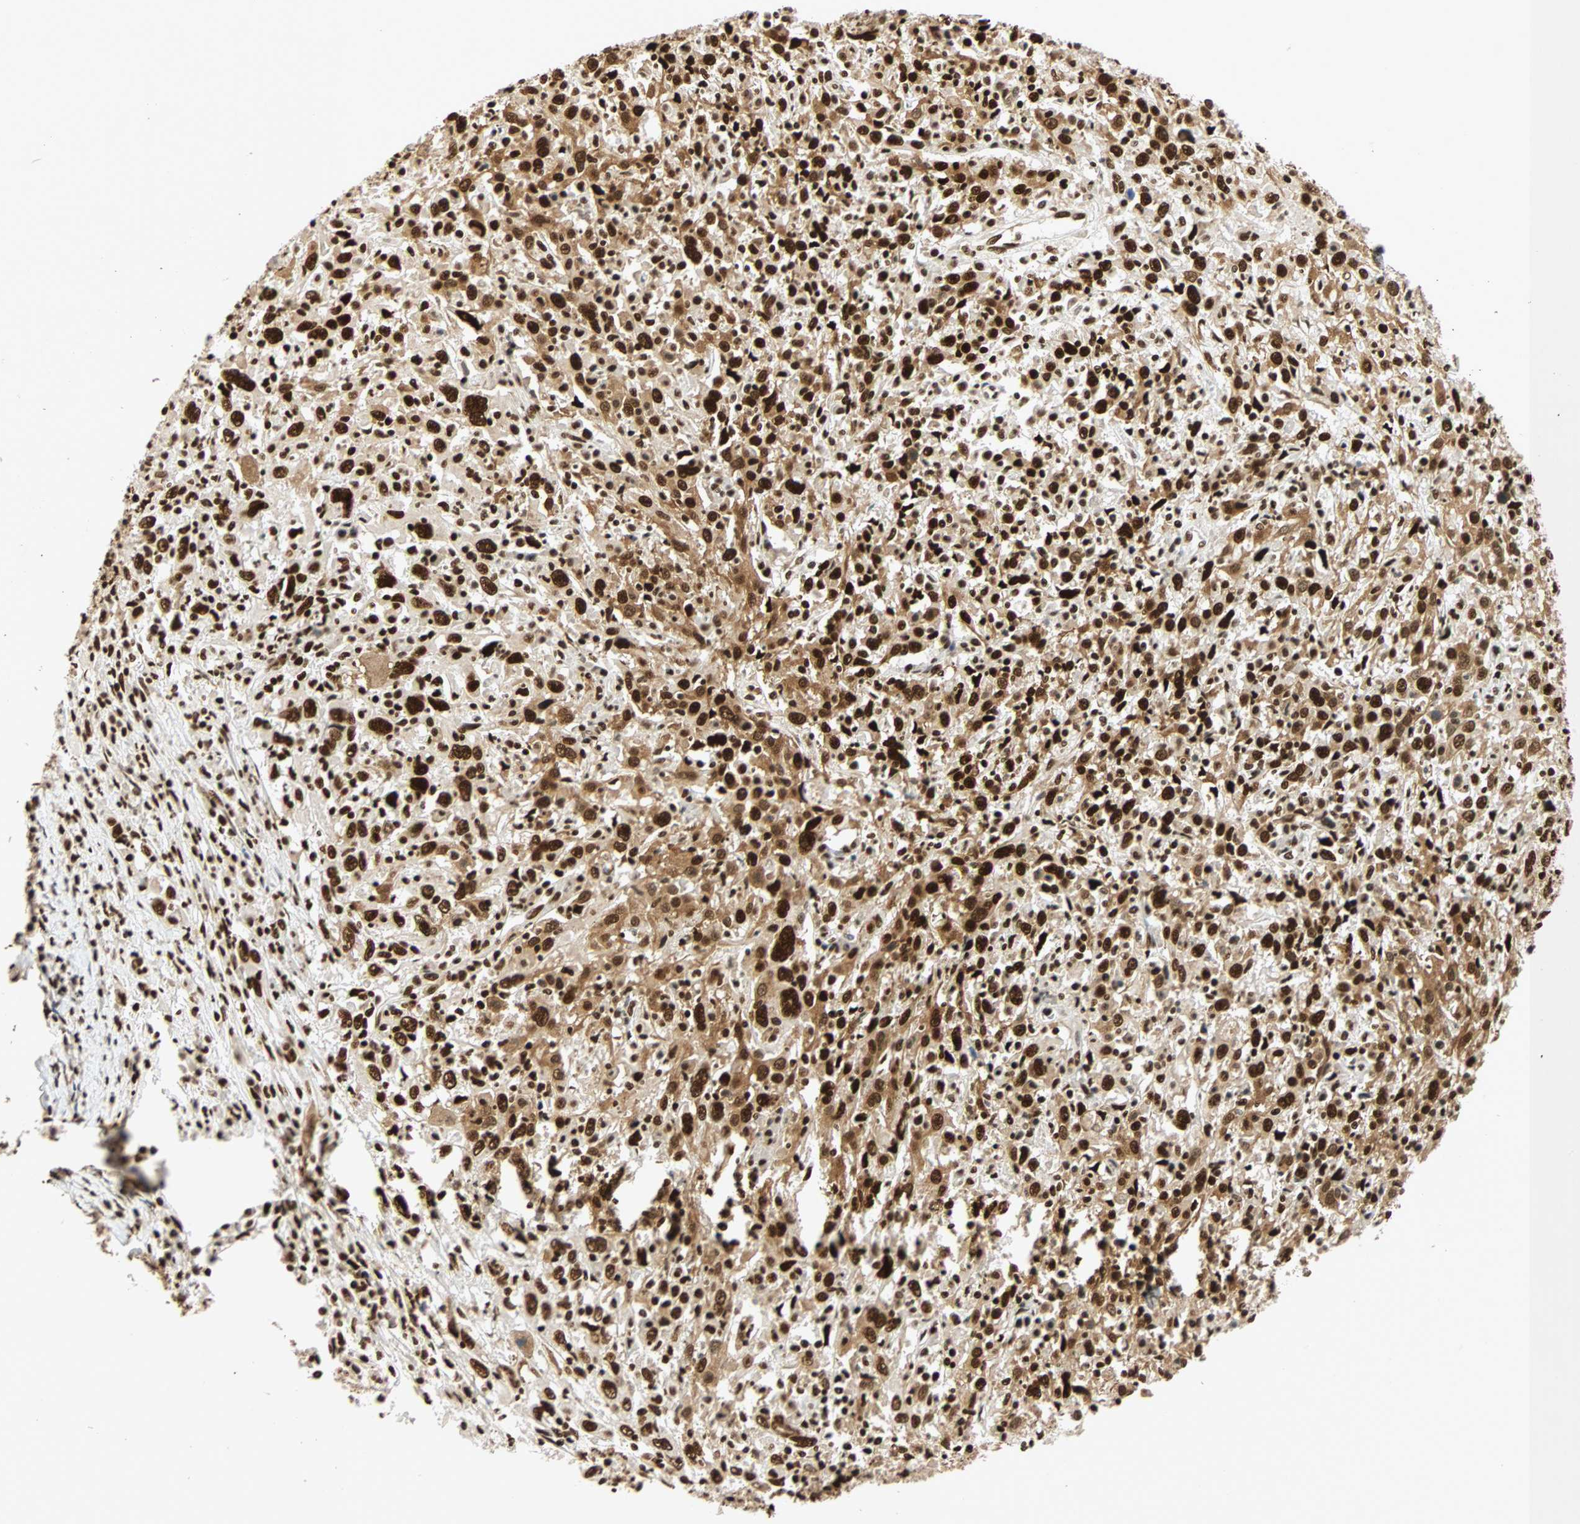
{"staining": {"intensity": "strong", "quantity": ">75%", "location": "cytoplasmic/membranous,nuclear"}, "tissue": "cervical cancer", "cell_type": "Tumor cells", "image_type": "cancer", "snomed": [{"axis": "morphology", "description": "Squamous cell carcinoma, NOS"}, {"axis": "topography", "description": "Cervix"}], "caption": "Immunohistochemical staining of cervical squamous cell carcinoma shows high levels of strong cytoplasmic/membranous and nuclear protein expression in about >75% of tumor cells. (DAB IHC, brown staining for protein, blue staining for nuclei).", "gene": "CDK12", "patient": {"sex": "female", "age": 46}}